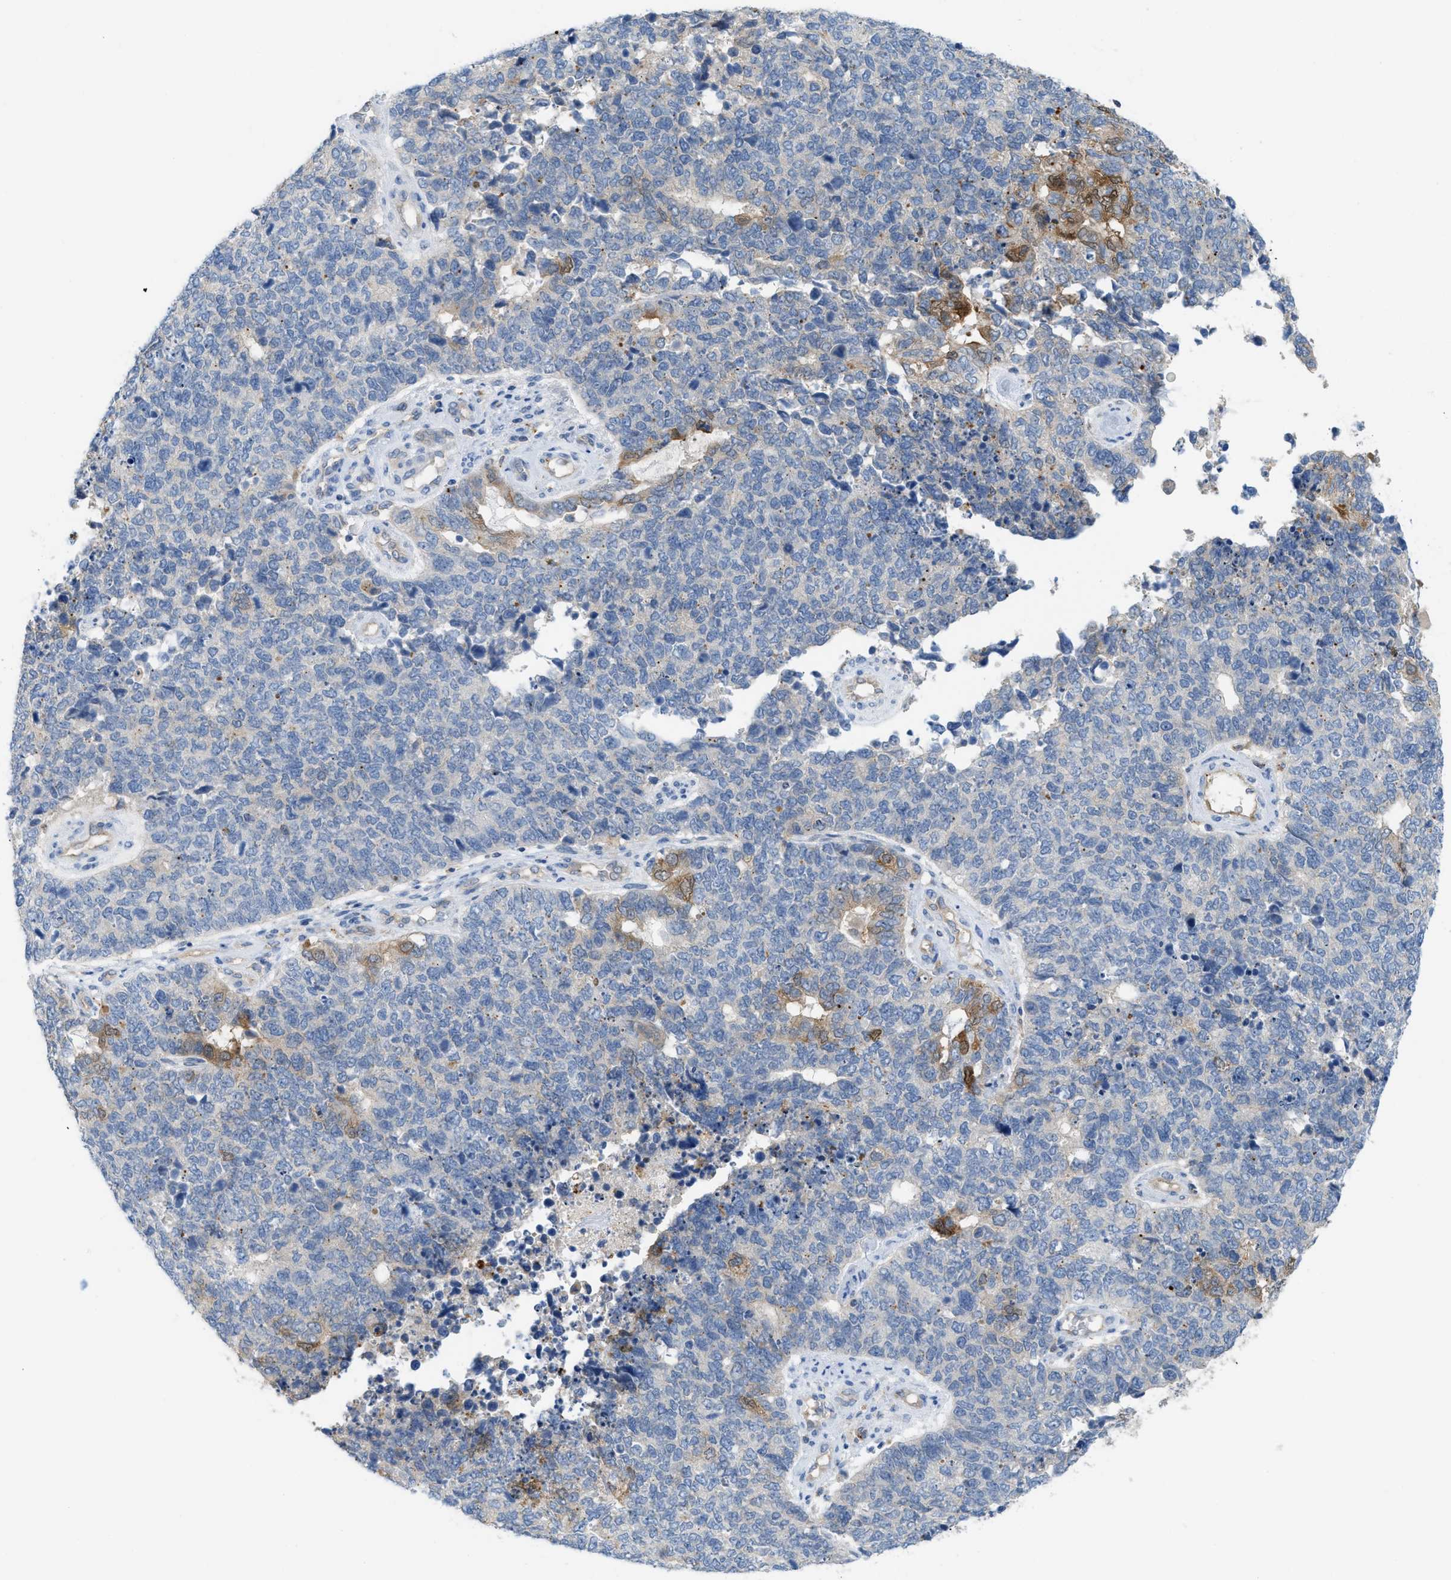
{"staining": {"intensity": "negative", "quantity": "none", "location": "none"}, "tissue": "cervical cancer", "cell_type": "Tumor cells", "image_type": "cancer", "snomed": [{"axis": "morphology", "description": "Squamous cell carcinoma, NOS"}, {"axis": "topography", "description": "Cervix"}], "caption": "Immunohistochemical staining of cervical cancer reveals no significant expression in tumor cells.", "gene": "CSTB", "patient": {"sex": "female", "age": 63}}